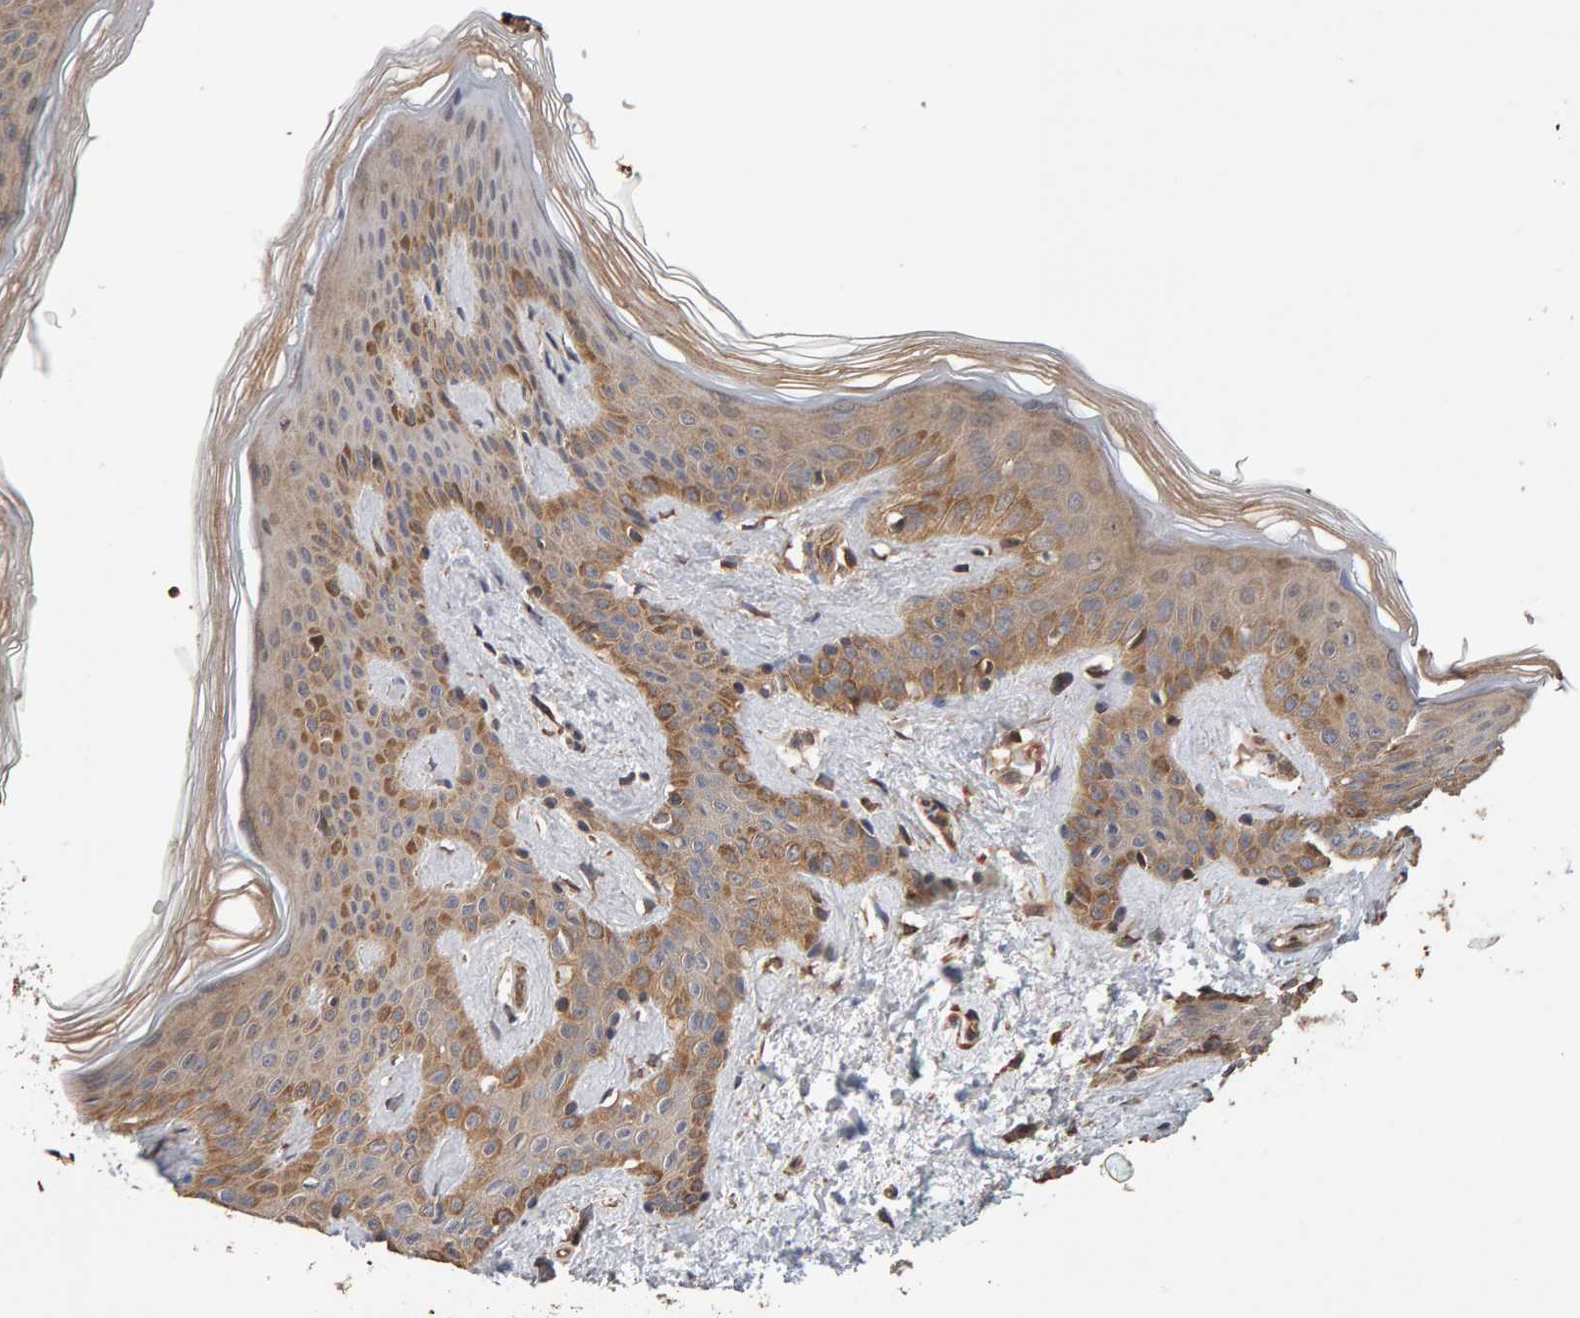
{"staining": {"intensity": "moderate", "quantity": ">75%", "location": "cytoplasmic/membranous"}, "tissue": "skin", "cell_type": "Fibroblasts", "image_type": "normal", "snomed": [{"axis": "morphology", "description": "Normal tissue, NOS"}, {"axis": "morphology", "description": "Neoplasm, benign, NOS"}, {"axis": "topography", "description": "Skin"}, {"axis": "topography", "description": "Soft tissue"}], "caption": "Skin stained with a brown dye reveals moderate cytoplasmic/membranous positive positivity in about >75% of fibroblasts.", "gene": "SYNRG", "patient": {"sex": "male", "age": 26}}